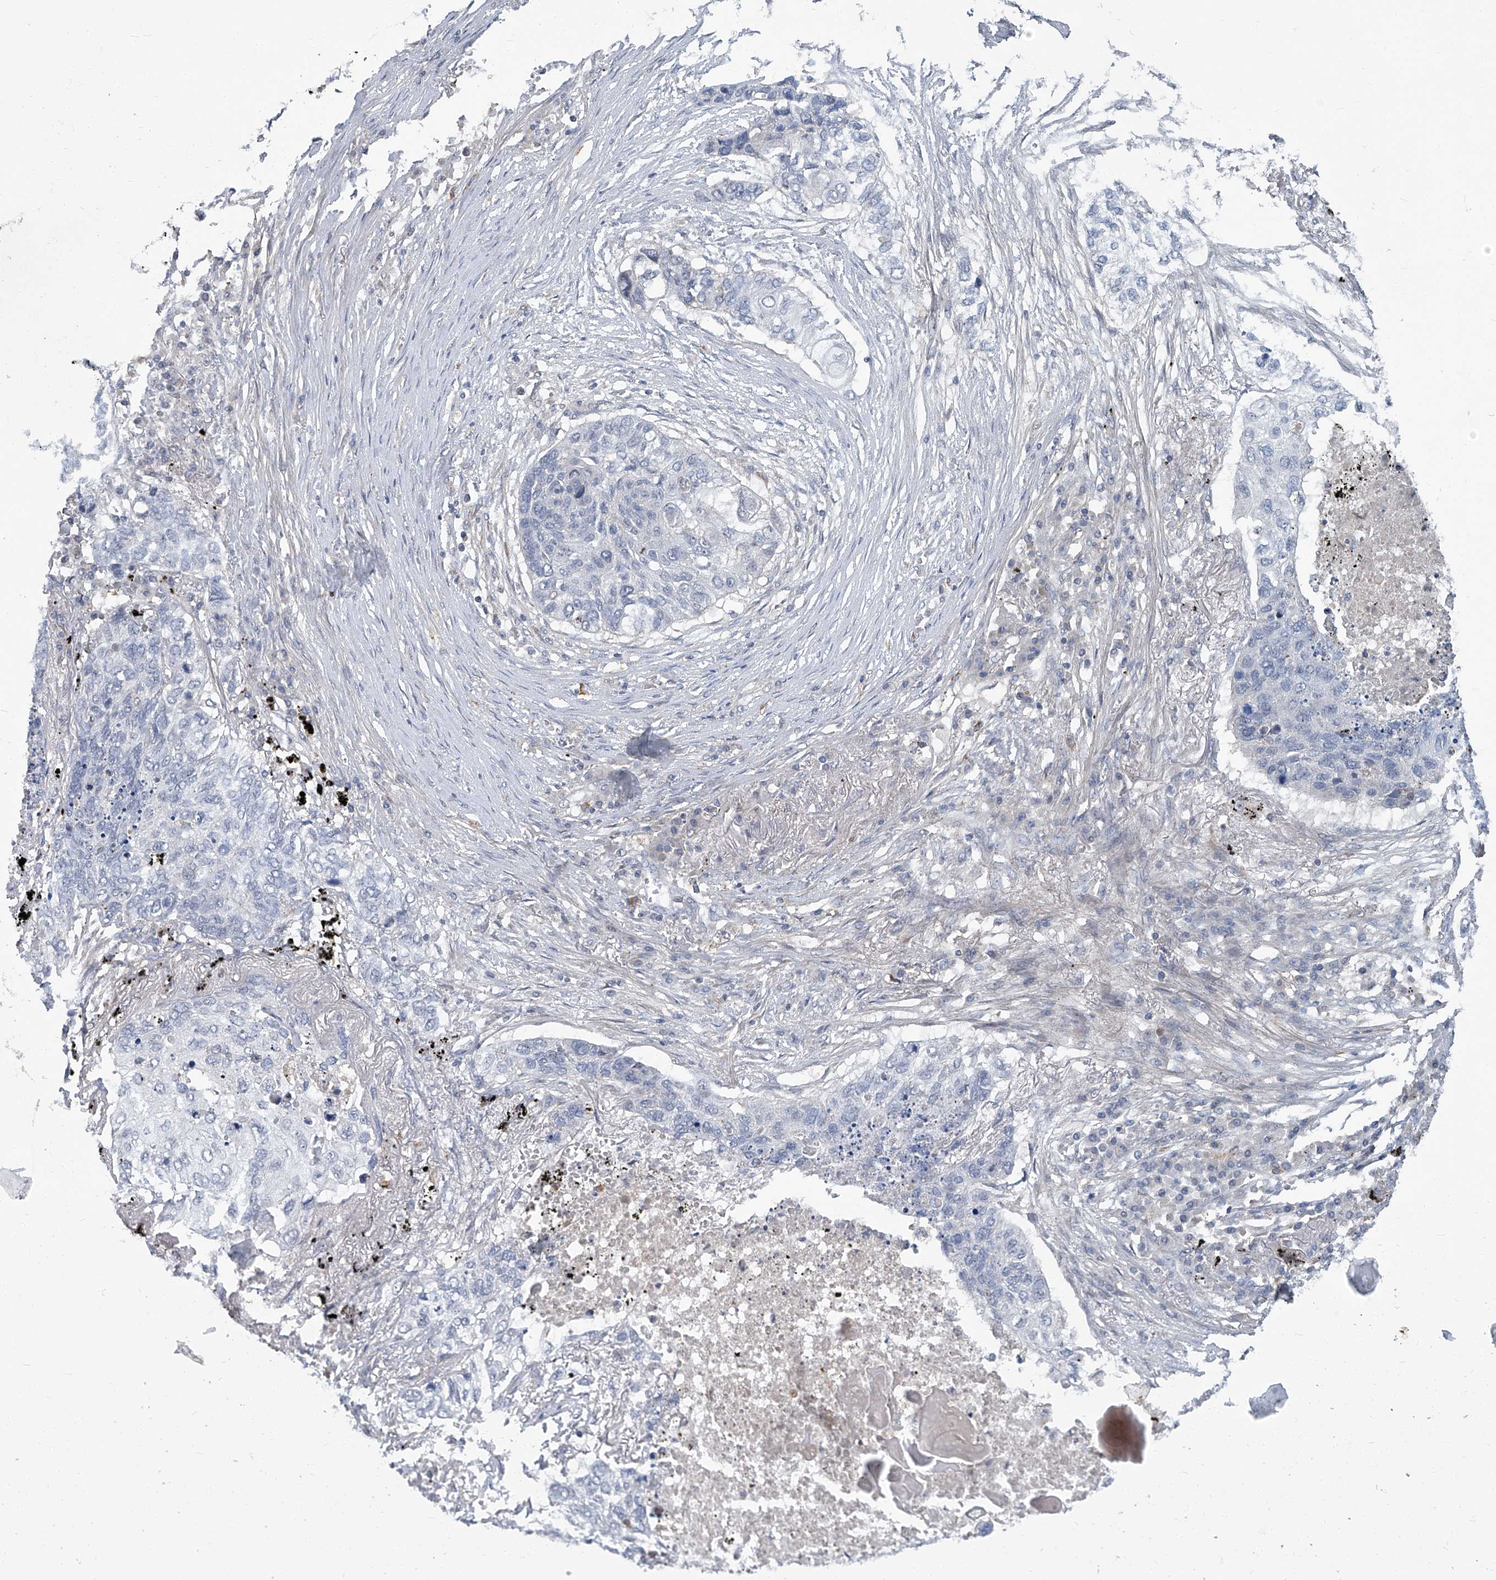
{"staining": {"intensity": "negative", "quantity": "none", "location": "none"}, "tissue": "lung cancer", "cell_type": "Tumor cells", "image_type": "cancer", "snomed": [{"axis": "morphology", "description": "Squamous cell carcinoma, NOS"}, {"axis": "topography", "description": "Lung"}], "caption": "Lung cancer stained for a protein using IHC displays no expression tumor cells.", "gene": "AKNAD1", "patient": {"sex": "female", "age": 63}}